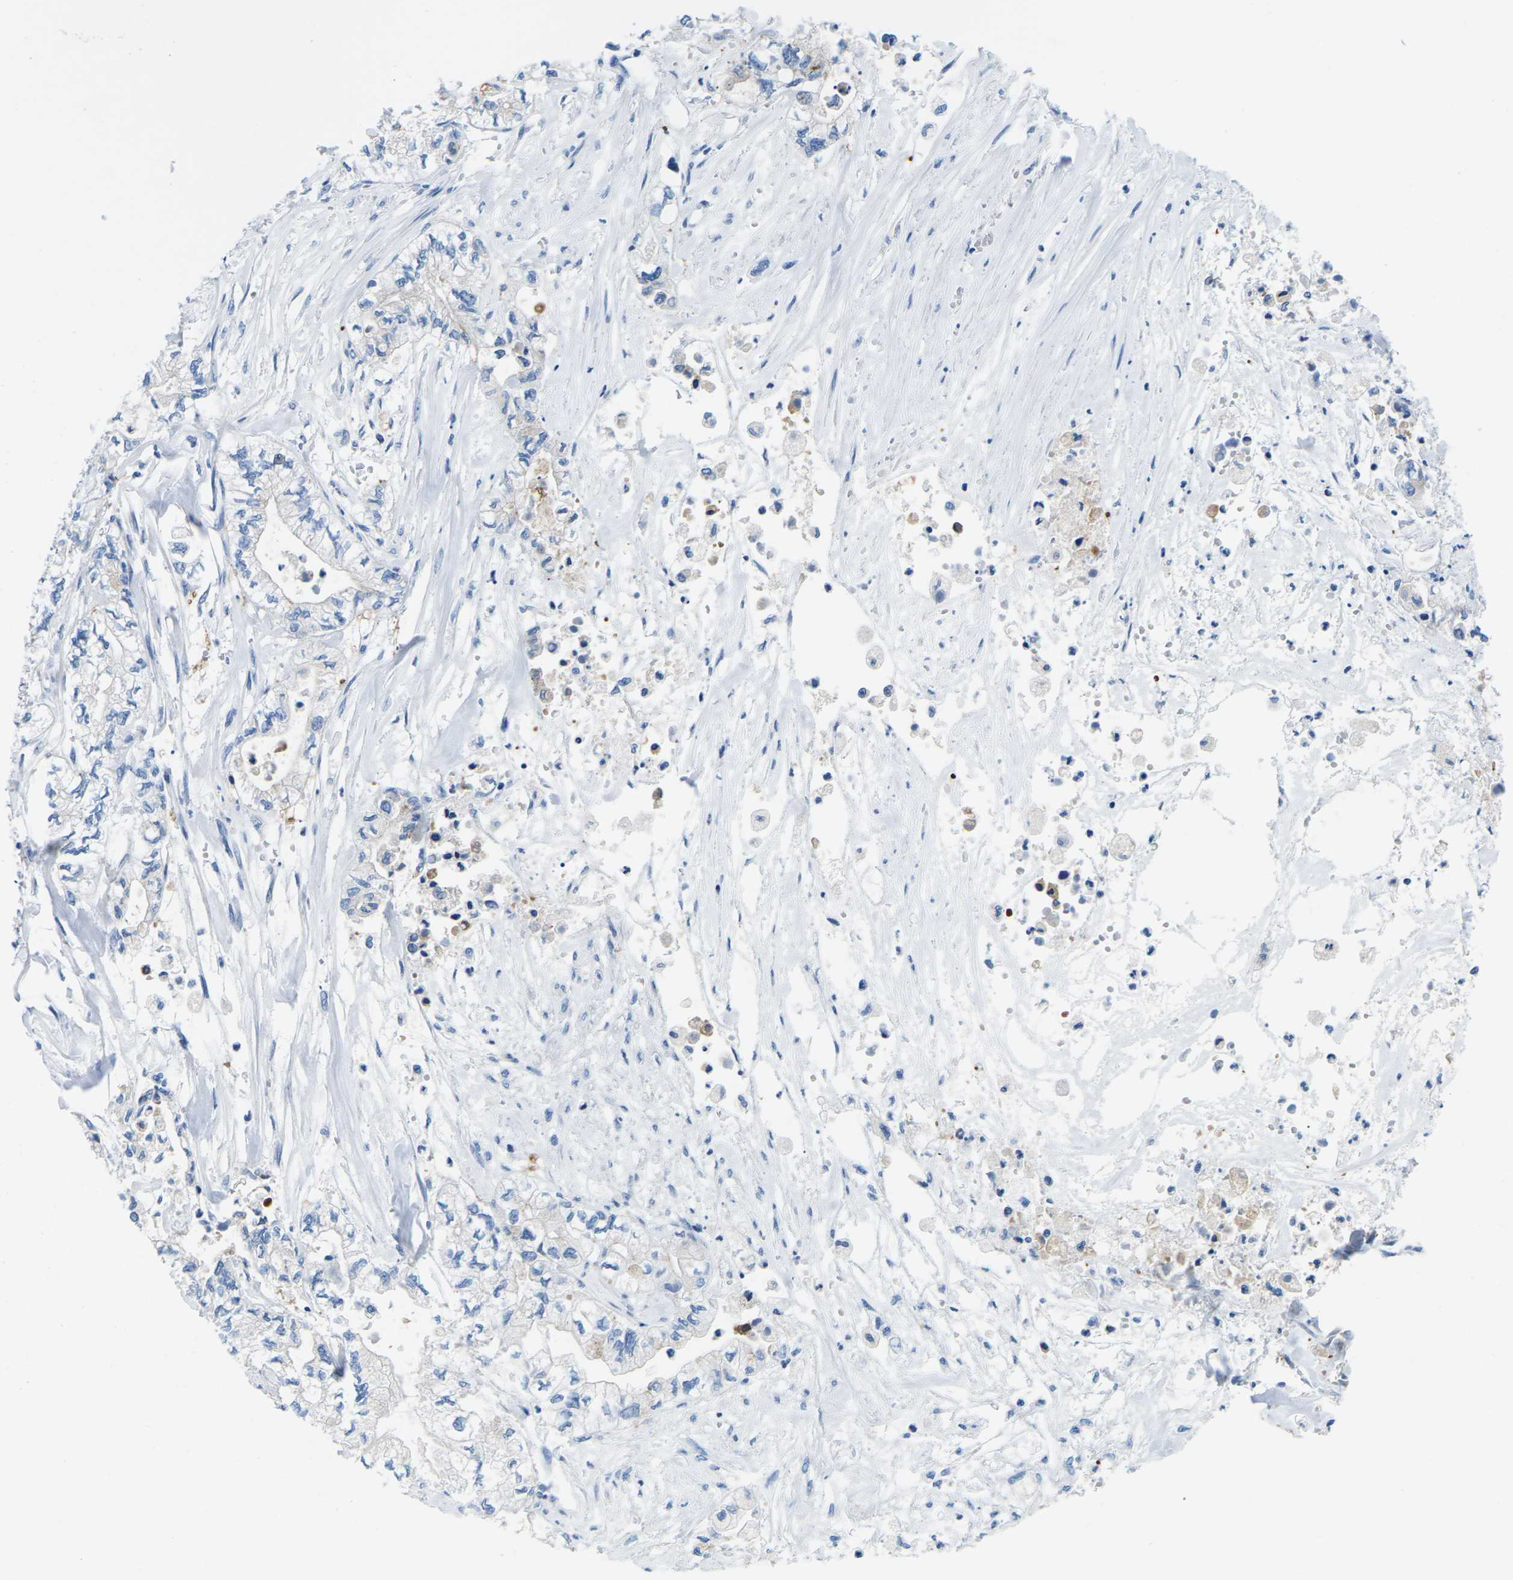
{"staining": {"intensity": "moderate", "quantity": "25%-75%", "location": "cytoplasmic/membranous"}, "tissue": "pancreatic cancer", "cell_type": "Tumor cells", "image_type": "cancer", "snomed": [{"axis": "morphology", "description": "Adenocarcinoma, NOS"}, {"axis": "topography", "description": "Pancreas"}], "caption": "Moderate cytoplasmic/membranous protein positivity is appreciated in about 25%-75% of tumor cells in pancreatic cancer (adenocarcinoma). The protein of interest is stained brown, and the nuclei are stained in blue (DAB IHC with brightfield microscopy, high magnification).", "gene": "SYNGR2", "patient": {"sex": "male", "age": 79}}